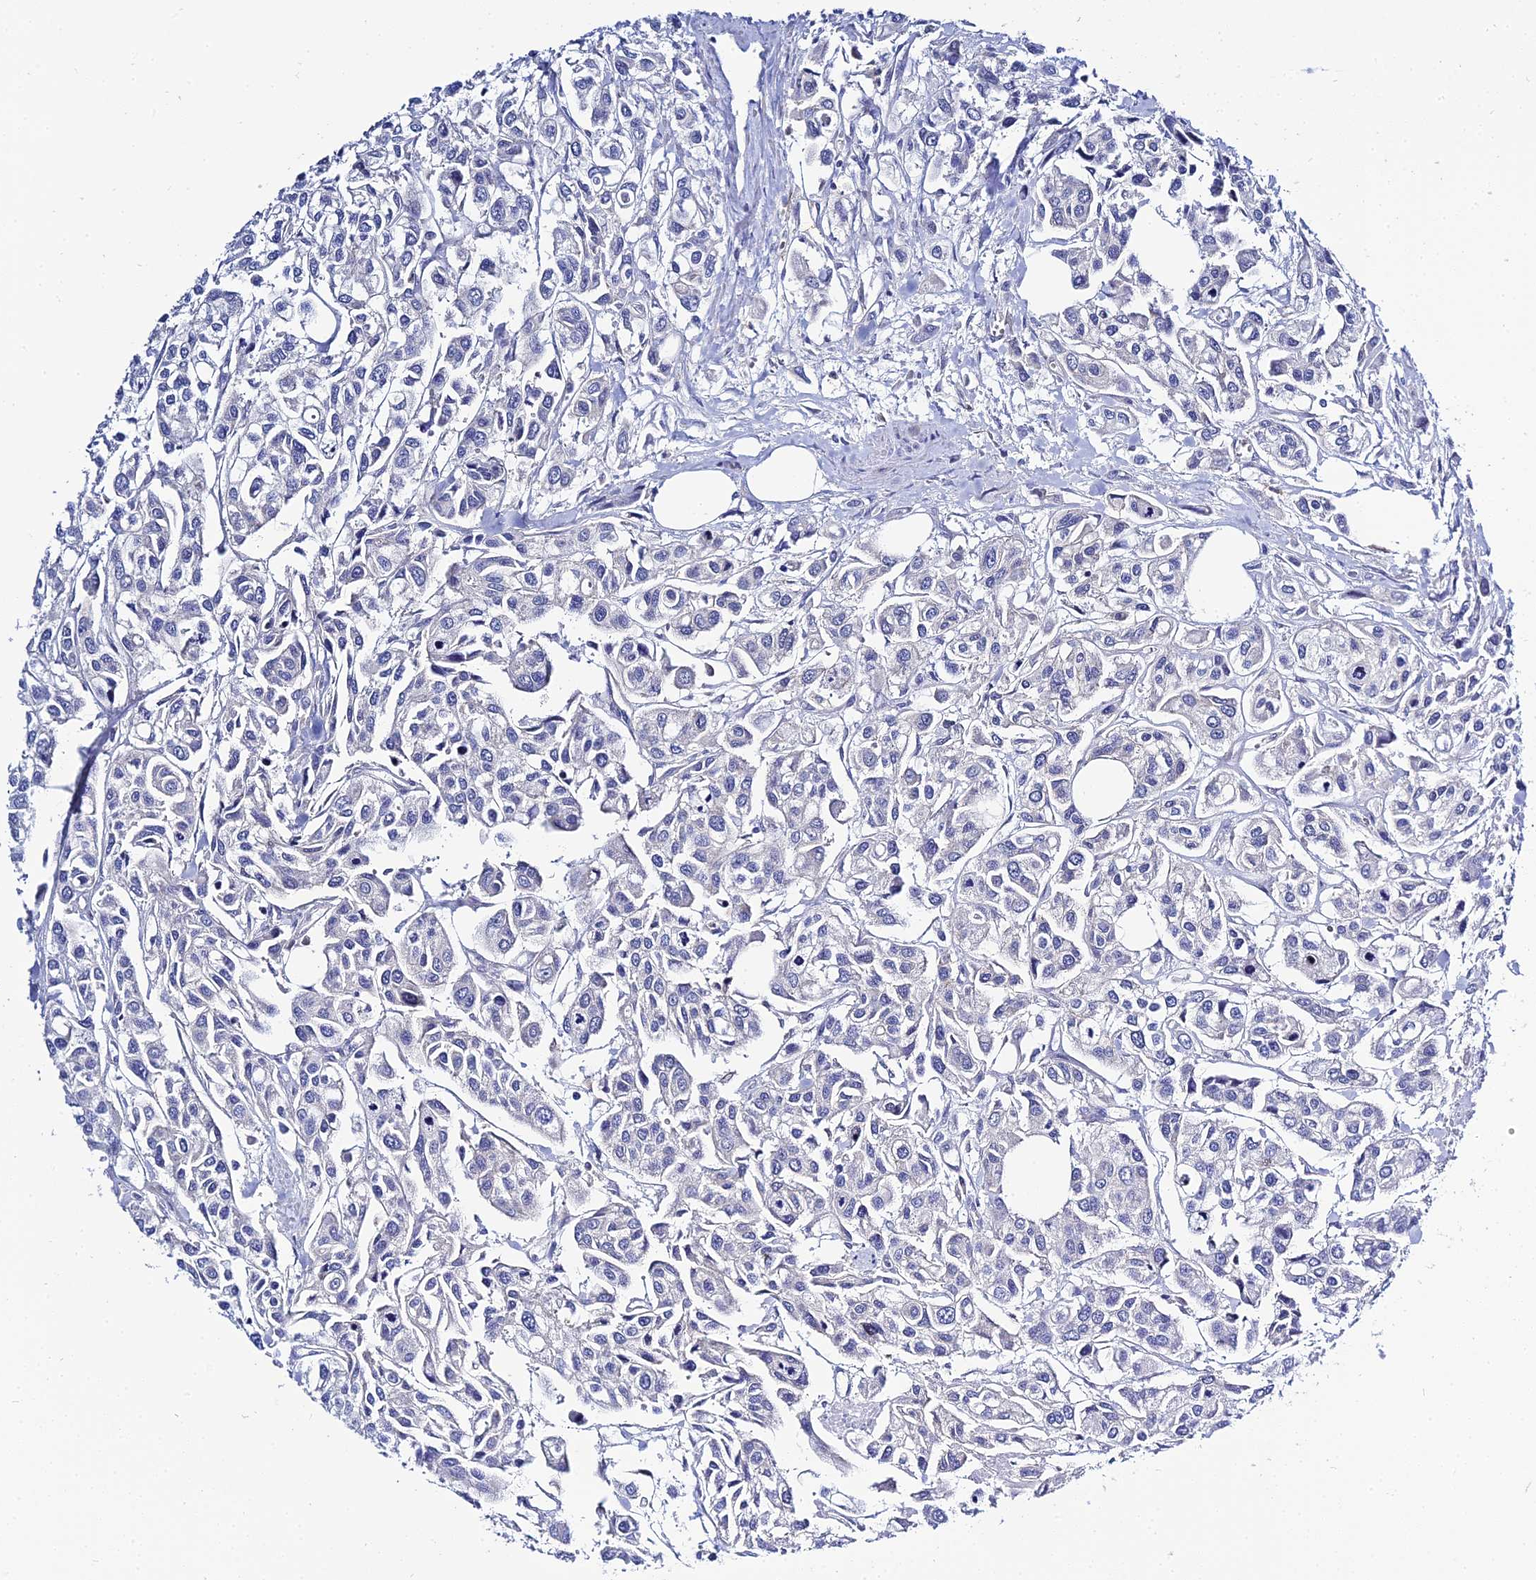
{"staining": {"intensity": "negative", "quantity": "none", "location": "none"}, "tissue": "urothelial cancer", "cell_type": "Tumor cells", "image_type": "cancer", "snomed": [{"axis": "morphology", "description": "Urothelial carcinoma, High grade"}, {"axis": "topography", "description": "Urinary bladder"}], "caption": "An immunohistochemistry photomicrograph of urothelial cancer is shown. There is no staining in tumor cells of urothelial cancer.", "gene": "APOBEC3H", "patient": {"sex": "male", "age": 67}}